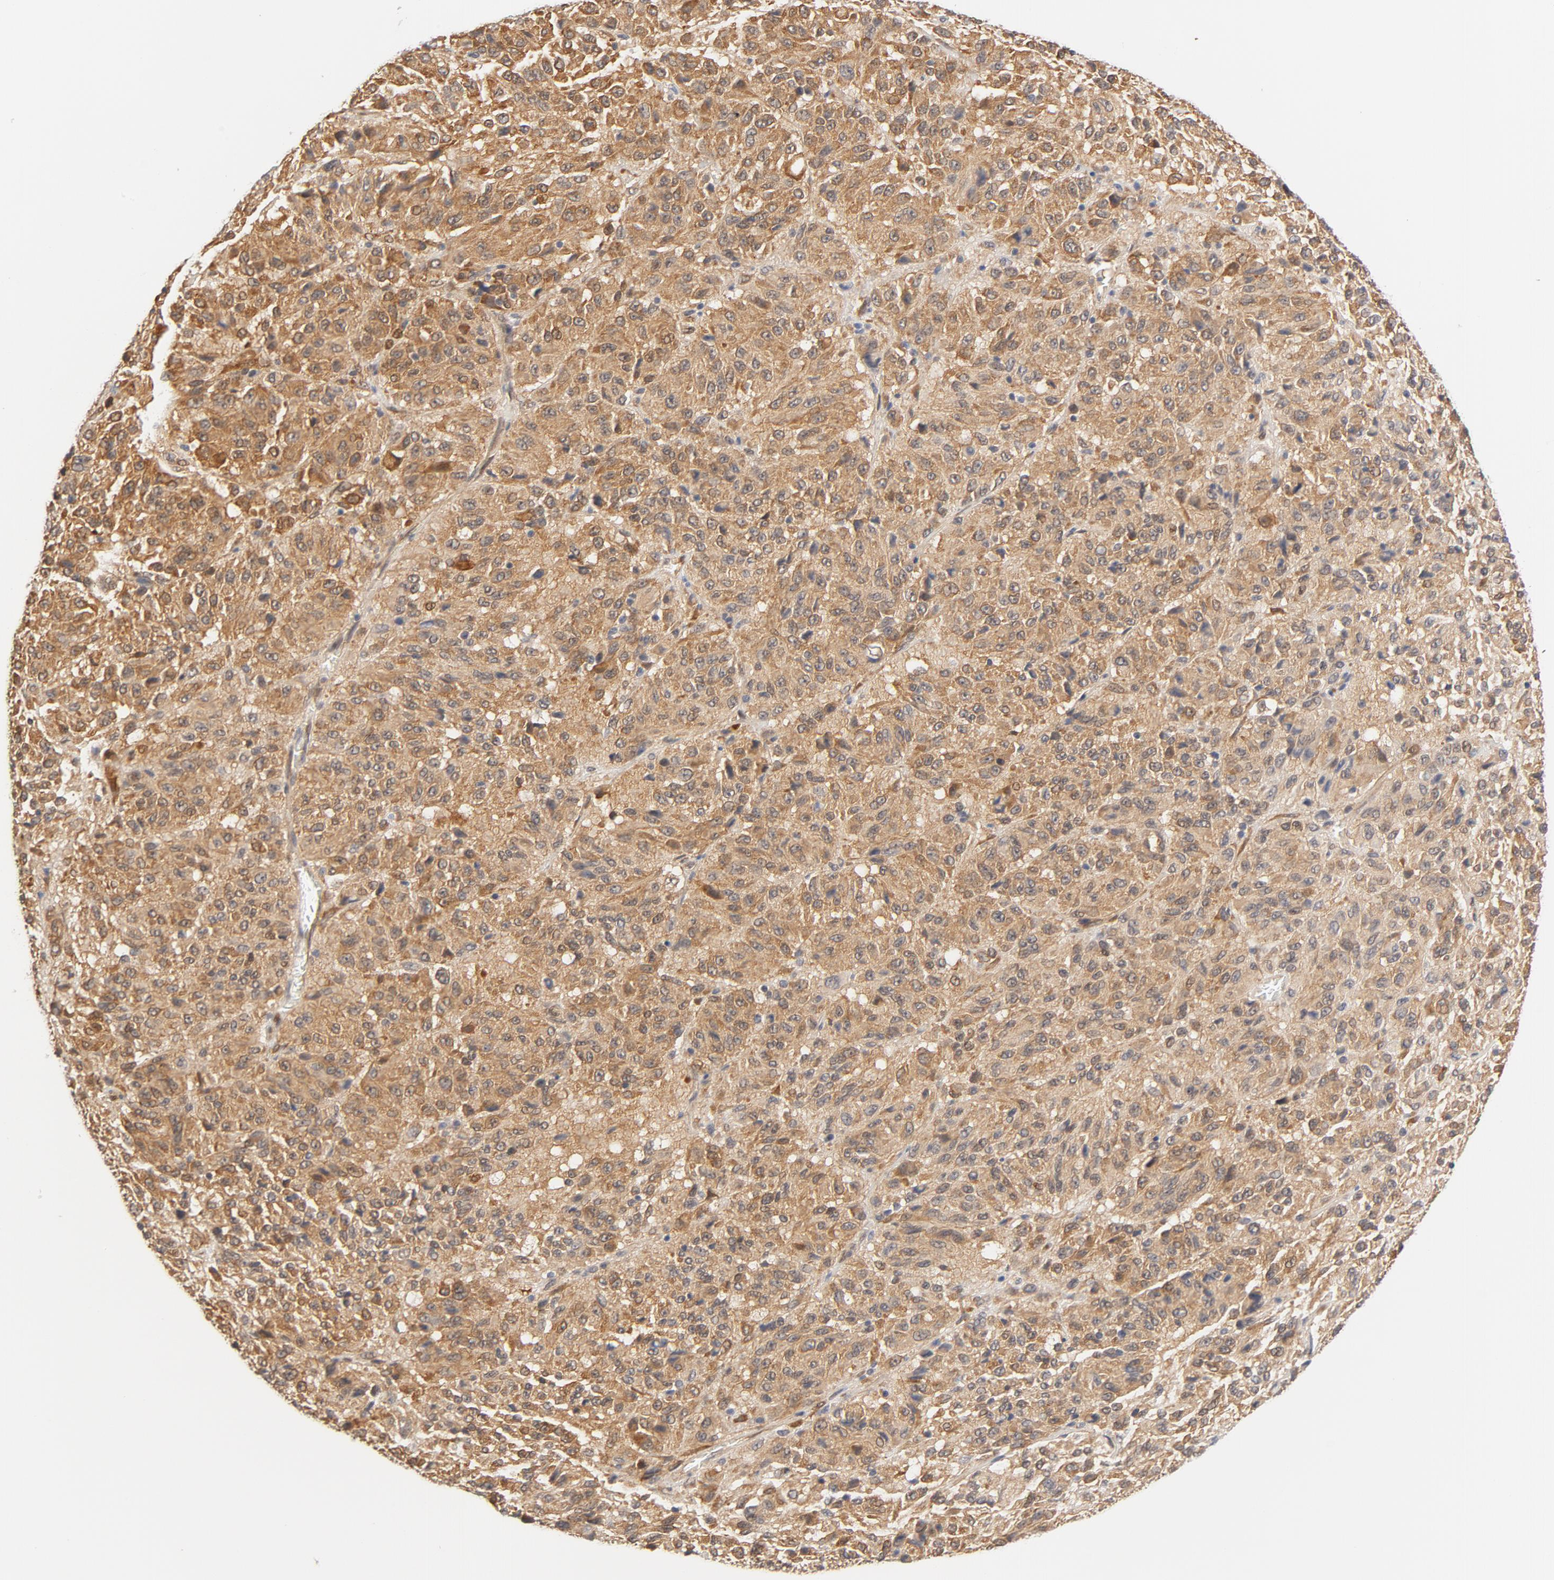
{"staining": {"intensity": "moderate", "quantity": ">75%", "location": "cytoplasmic/membranous"}, "tissue": "melanoma", "cell_type": "Tumor cells", "image_type": "cancer", "snomed": [{"axis": "morphology", "description": "Malignant melanoma, Metastatic site"}, {"axis": "topography", "description": "Lung"}], "caption": "Malignant melanoma (metastatic site) tissue shows moderate cytoplasmic/membranous staining in approximately >75% of tumor cells, visualized by immunohistochemistry.", "gene": "EIF4E", "patient": {"sex": "male", "age": 64}}